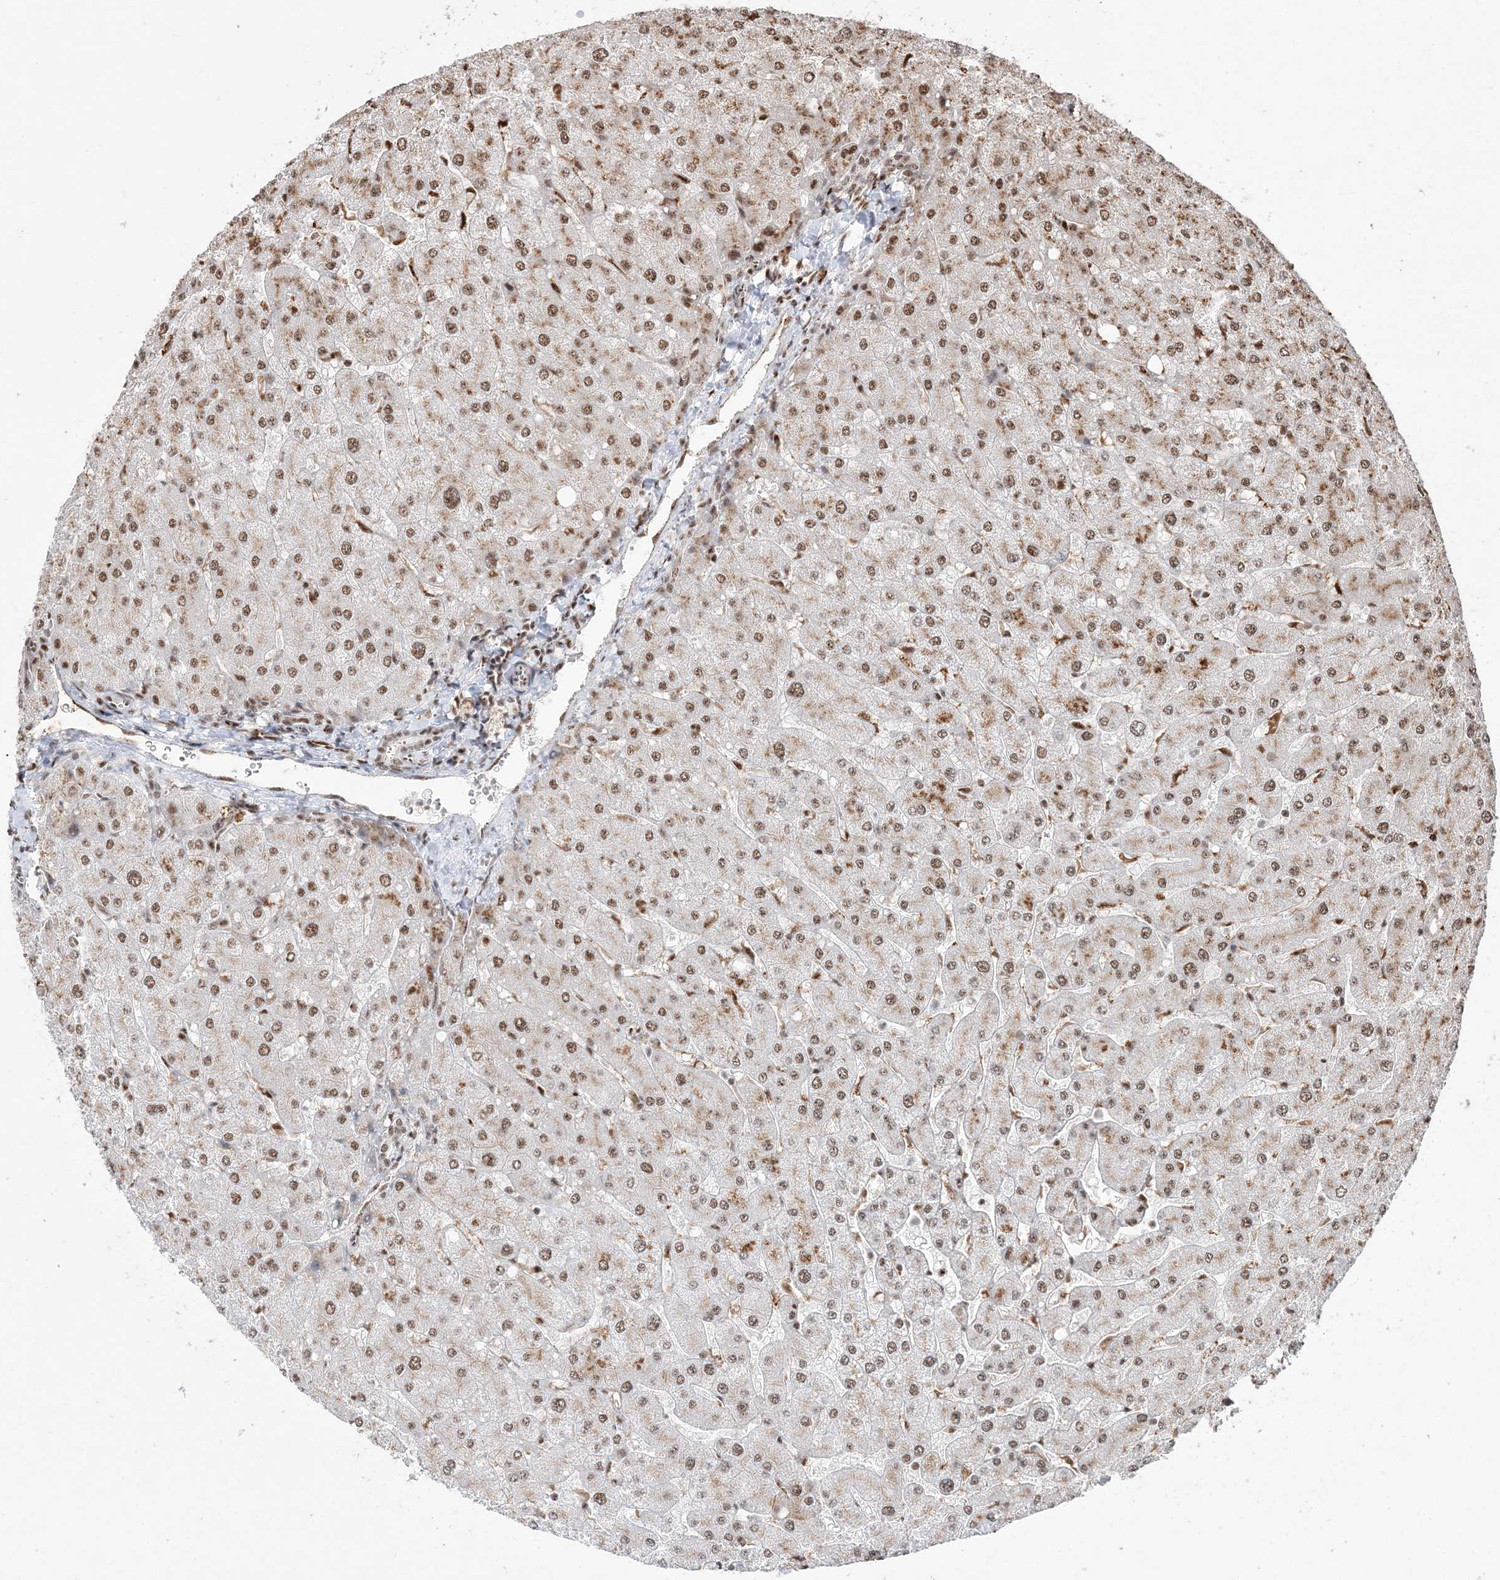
{"staining": {"intensity": "moderate", "quantity": ">75%", "location": "nuclear"}, "tissue": "liver", "cell_type": "Cholangiocytes", "image_type": "normal", "snomed": [{"axis": "morphology", "description": "Normal tissue, NOS"}, {"axis": "topography", "description": "Liver"}], "caption": "Protein staining reveals moderate nuclear staining in approximately >75% of cholangiocytes in unremarkable liver.", "gene": "RBM17", "patient": {"sex": "male", "age": 55}}